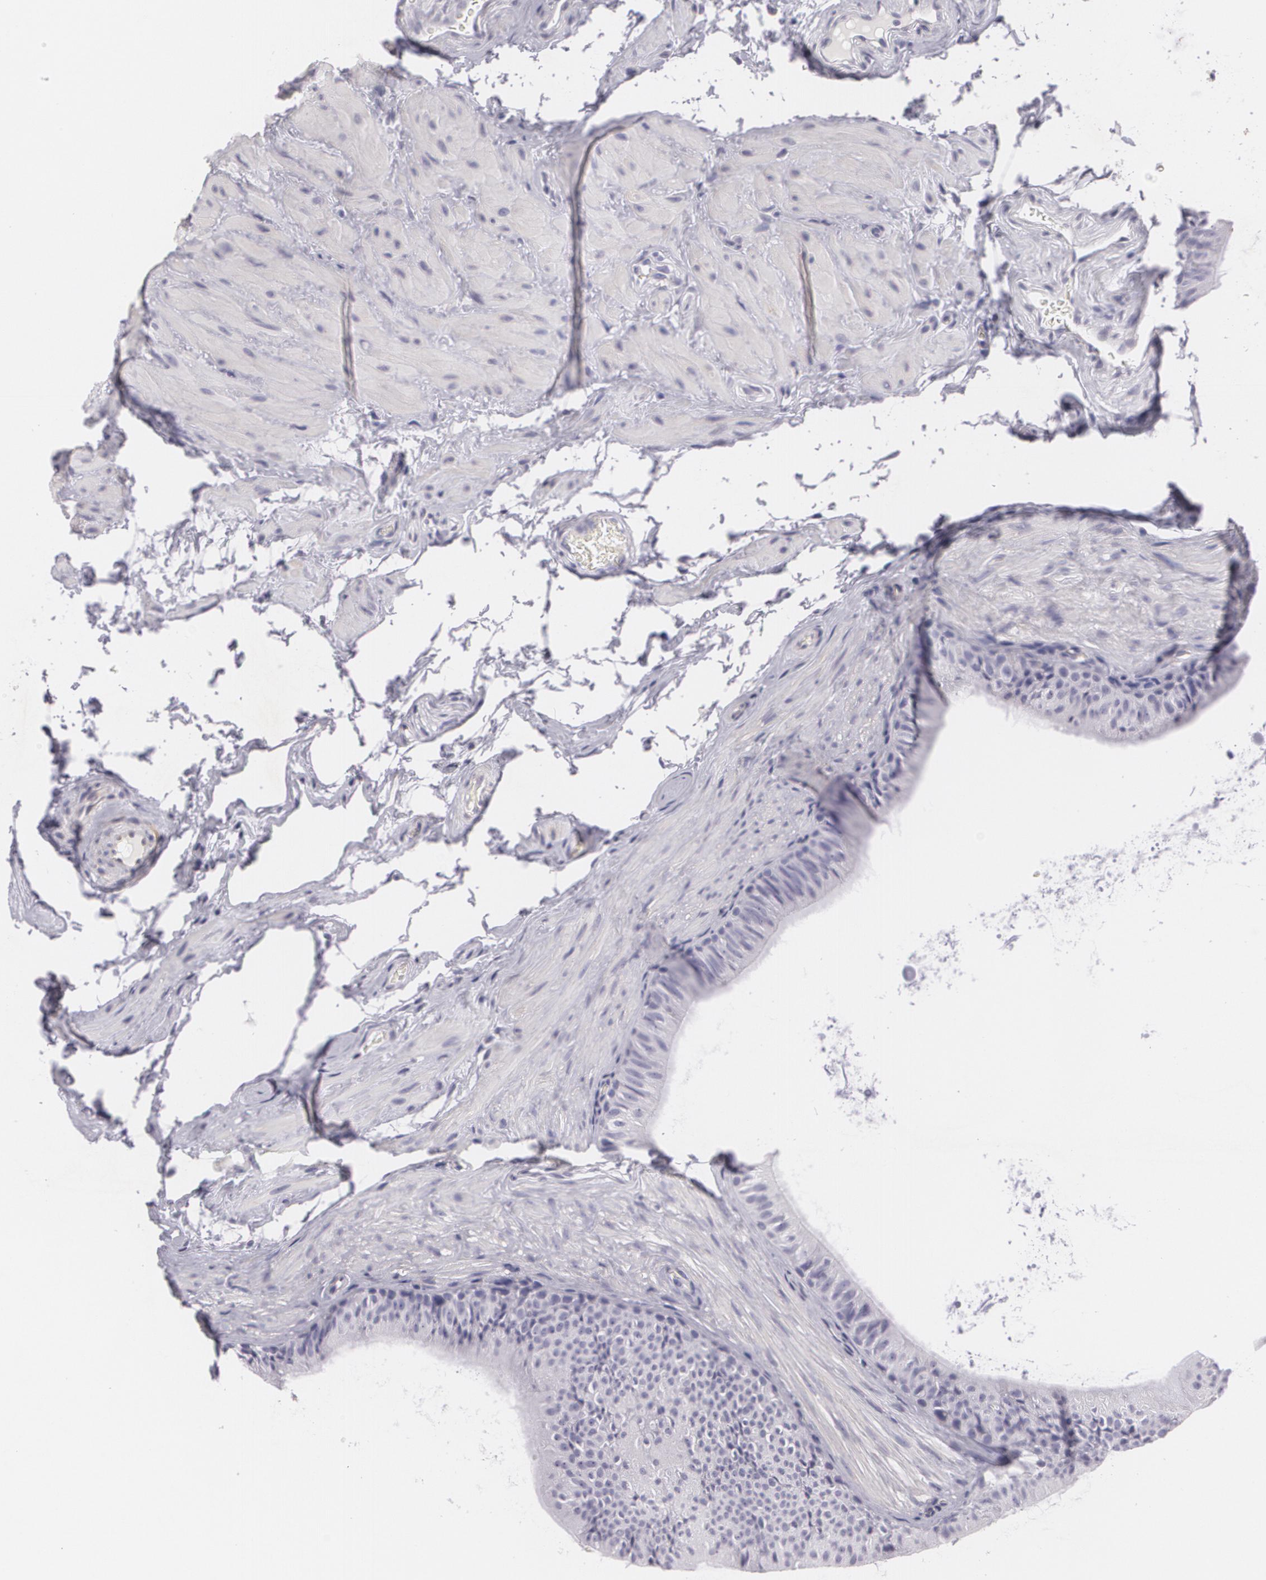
{"staining": {"intensity": "negative", "quantity": "none", "location": "none"}, "tissue": "epididymis", "cell_type": "Glandular cells", "image_type": "normal", "snomed": [{"axis": "morphology", "description": "Normal tissue, NOS"}, {"axis": "topography", "description": "Testis"}, {"axis": "topography", "description": "Epididymis"}], "caption": "This is a histopathology image of immunohistochemistry (IHC) staining of normal epididymis, which shows no expression in glandular cells.", "gene": "MAP2", "patient": {"sex": "male", "age": 36}}